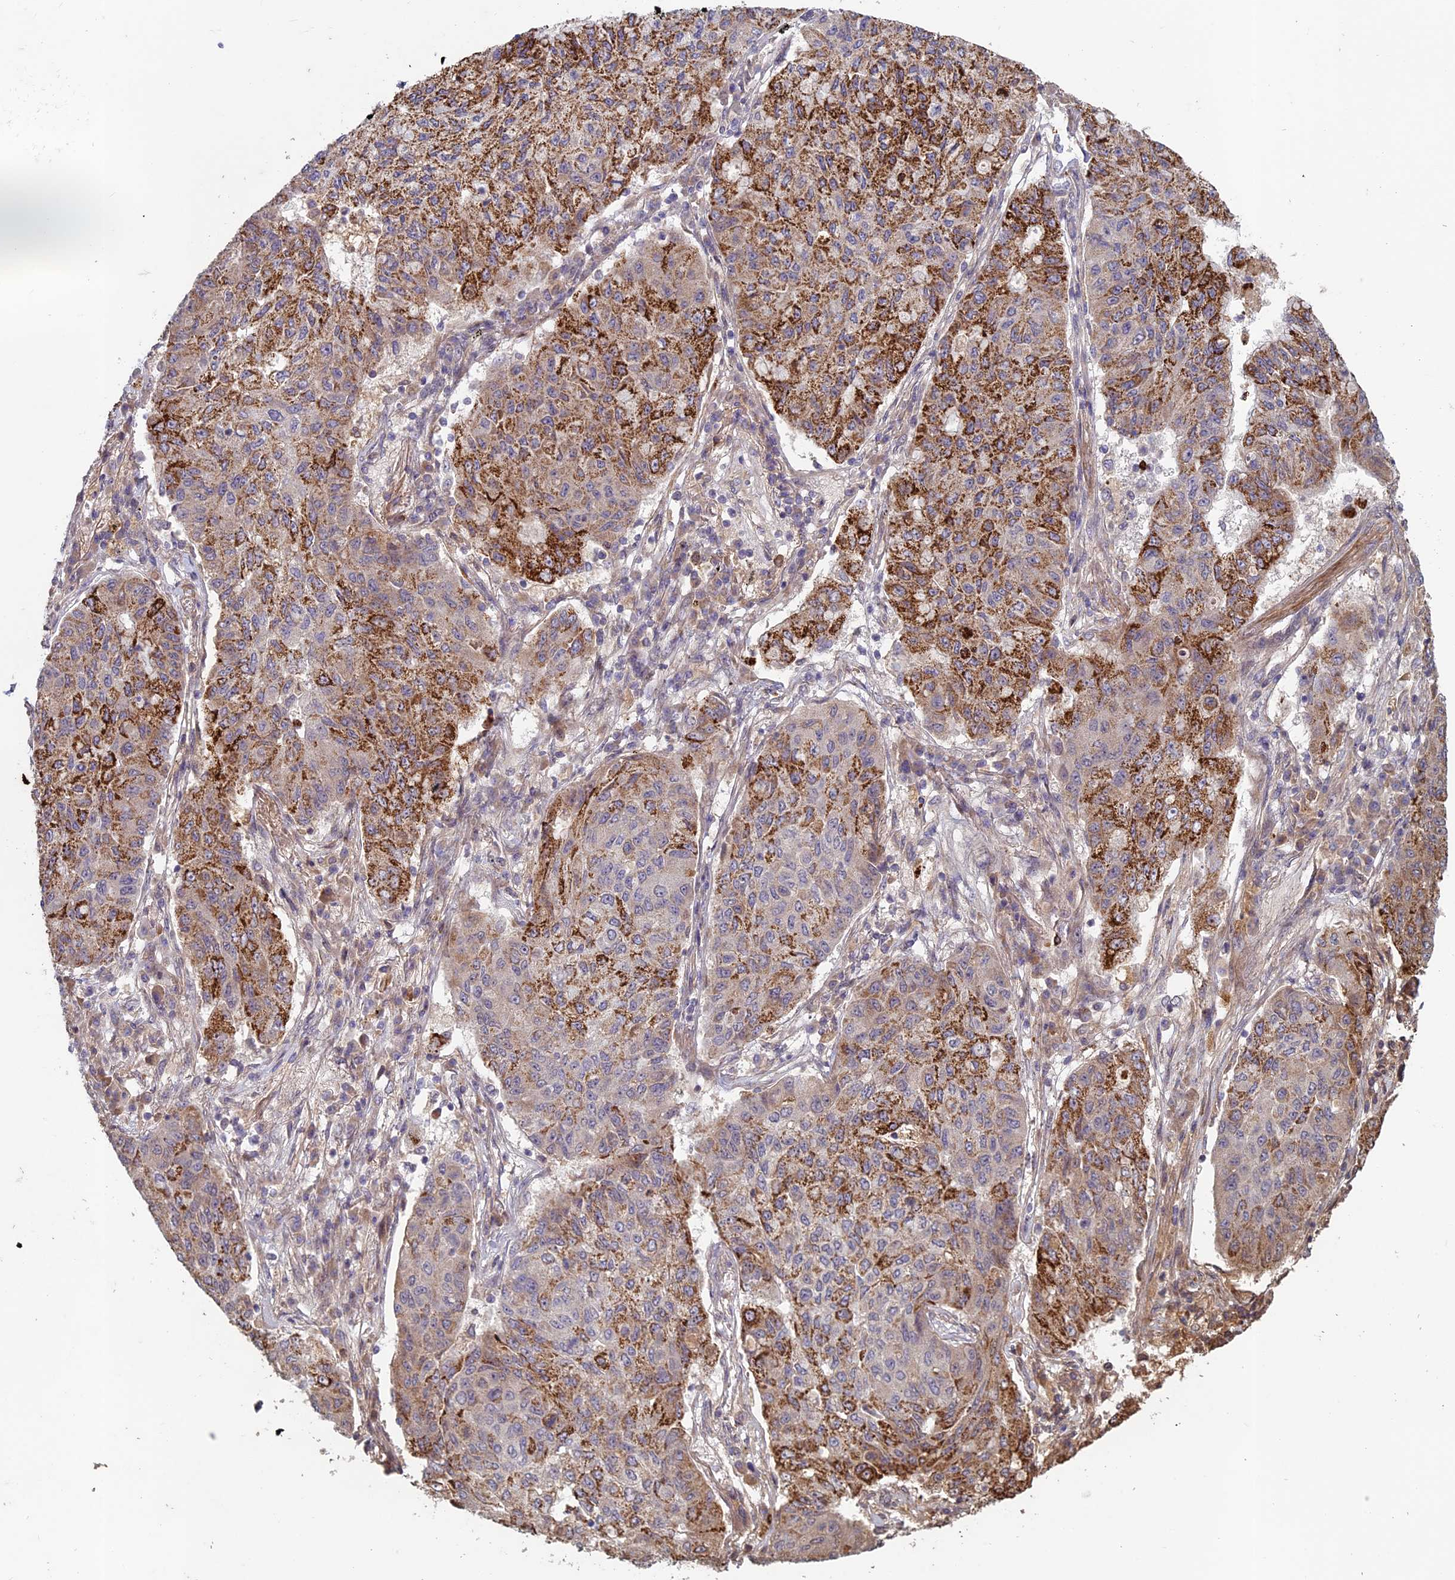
{"staining": {"intensity": "moderate", "quantity": ">75%", "location": "cytoplasmic/membranous"}, "tissue": "lung cancer", "cell_type": "Tumor cells", "image_type": "cancer", "snomed": [{"axis": "morphology", "description": "Squamous cell carcinoma, NOS"}, {"axis": "topography", "description": "Lung"}], "caption": "Immunohistochemistry (IHC) staining of lung cancer, which exhibits medium levels of moderate cytoplasmic/membranous positivity in about >75% of tumor cells indicating moderate cytoplasmic/membranous protein expression. The staining was performed using DAB (3,3'-diaminobenzidine) (brown) for protein detection and nuclei were counterstained in hematoxylin (blue).", "gene": "RCCD1", "patient": {"sex": "male", "age": 74}}